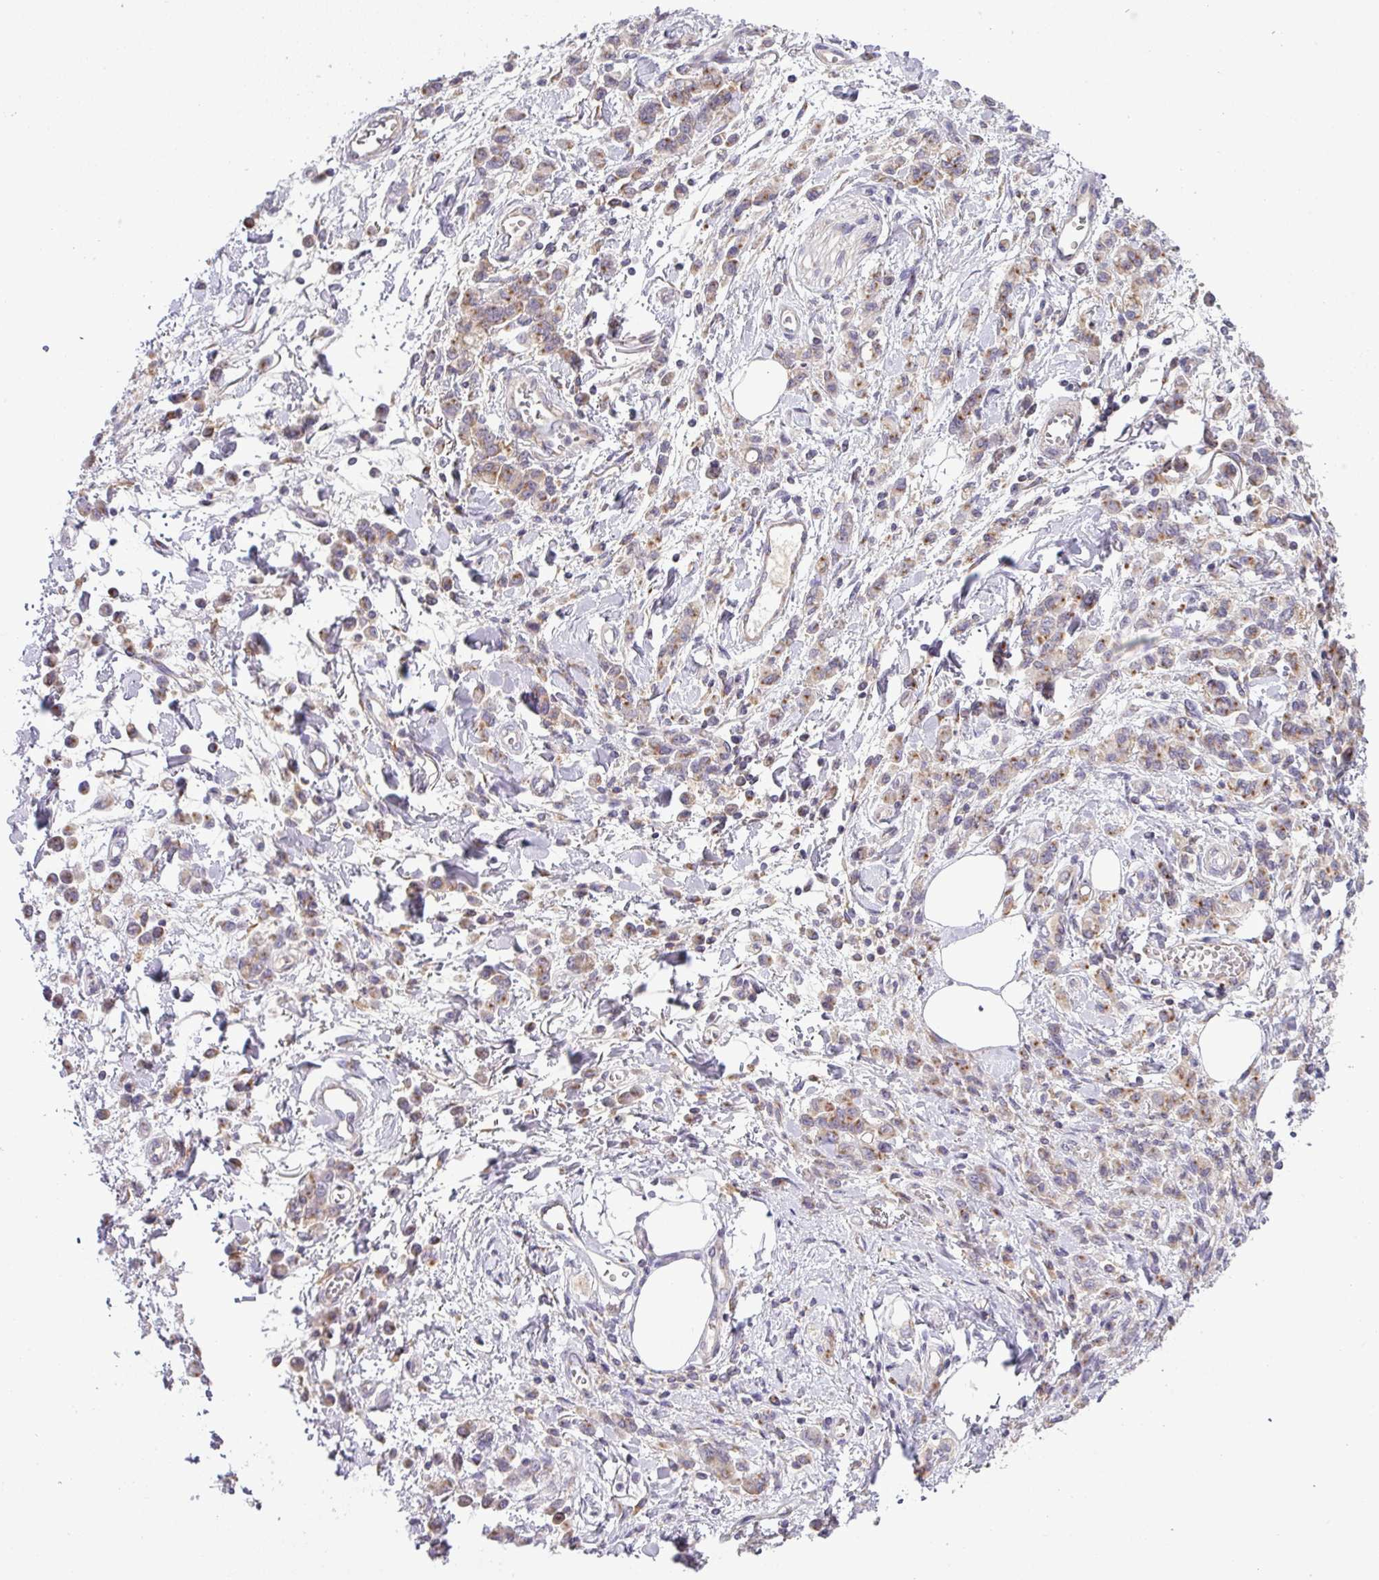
{"staining": {"intensity": "moderate", "quantity": "25%-75%", "location": "cytoplasmic/membranous"}, "tissue": "stomach cancer", "cell_type": "Tumor cells", "image_type": "cancer", "snomed": [{"axis": "morphology", "description": "Adenocarcinoma, NOS"}, {"axis": "topography", "description": "Stomach"}], "caption": "Adenocarcinoma (stomach) stained with a protein marker demonstrates moderate staining in tumor cells.", "gene": "VTI1A", "patient": {"sex": "male", "age": 77}}